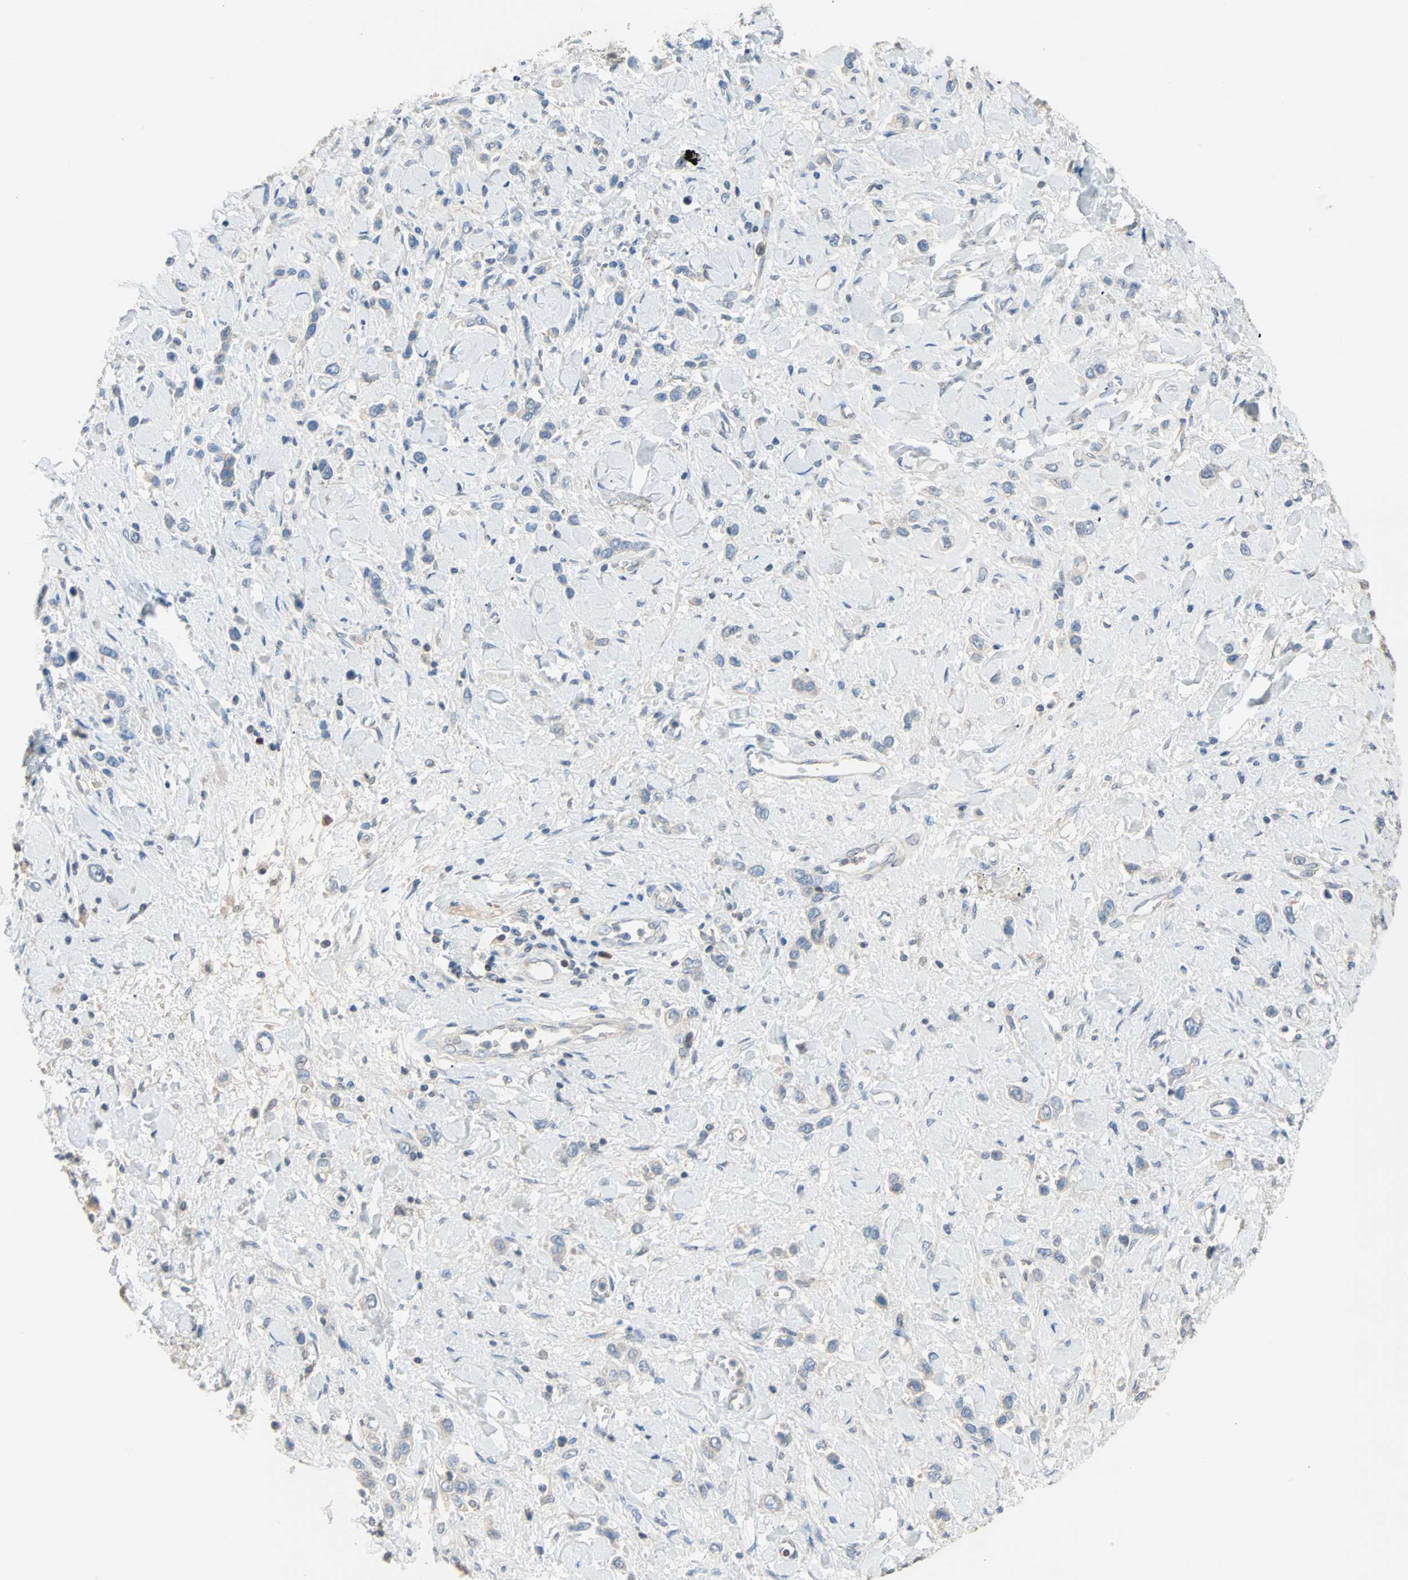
{"staining": {"intensity": "weak", "quantity": "<25%", "location": "cytoplasmic/membranous"}, "tissue": "stomach cancer", "cell_type": "Tumor cells", "image_type": "cancer", "snomed": [{"axis": "morphology", "description": "Normal tissue, NOS"}, {"axis": "morphology", "description": "Adenocarcinoma, NOS"}, {"axis": "topography", "description": "Stomach, upper"}, {"axis": "topography", "description": "Stomach"}], "caption": "Immunohistochemical staining of adenocarcinoma (stomach) reveals no significant expression in tumor cells.", "gene": "TNFRSF12A", "patient": {"sex": "female", "age": 65}}